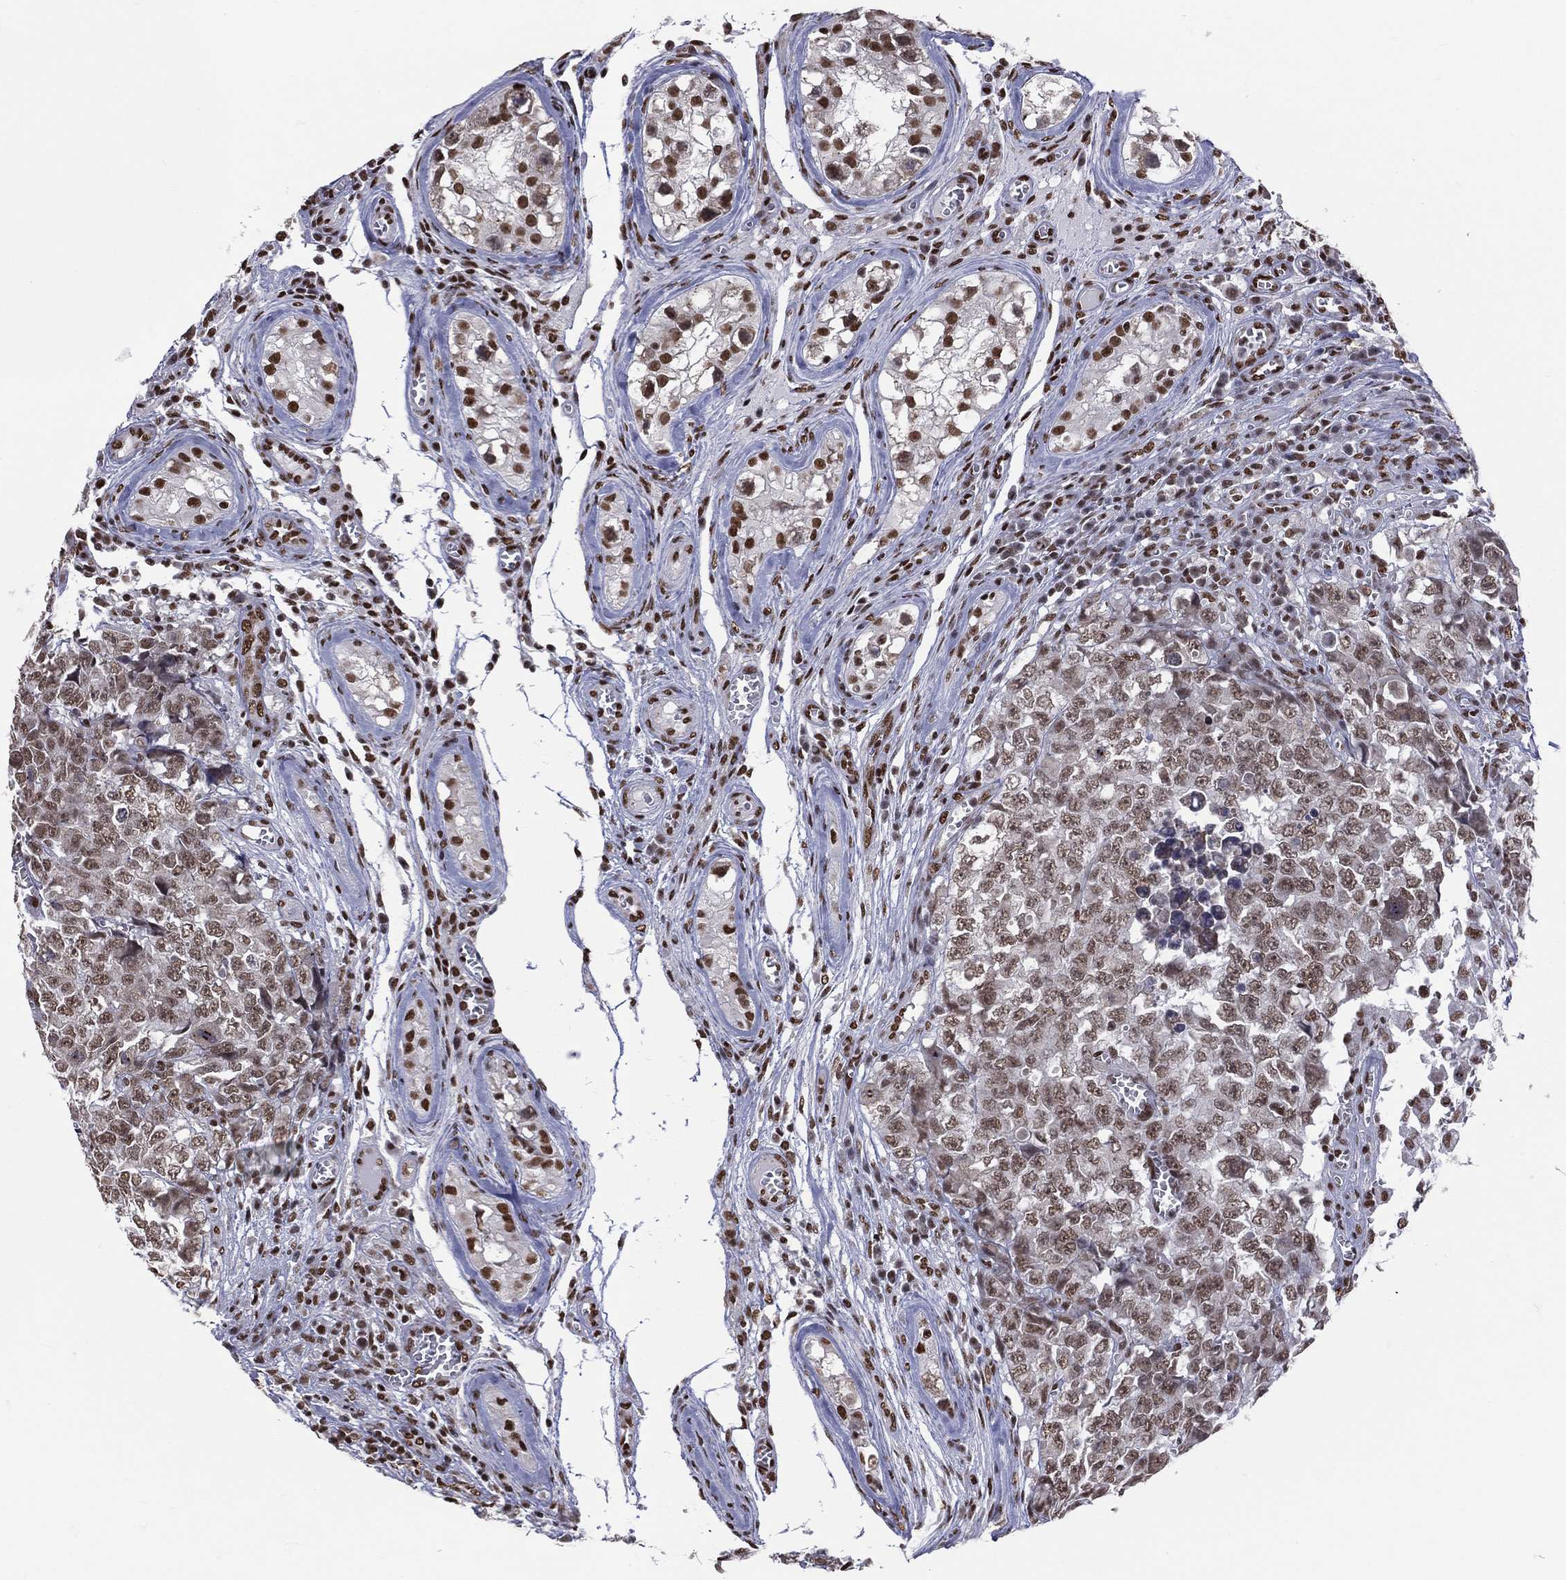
{"staining": {"intensity": "moderate", "quantity": ">75%", "location": "nuclear"}, "tissue": "testis cancer", "cell_type": "Tumor cells", "image_type": "cancer", "snomed": [{"axis": "morphology", "description": "Carcinoma, Embryonal, NOS"}, {"axis": "topography", "description": "Testis"}], "caption": "DAB immunohistochemical staining of testis embryonal carcinoma shows moderate nuclear protein staining in about >75% of tumor cells.", "gene": "ZNF7", "patient": {"sex": "male", "age": 23}}